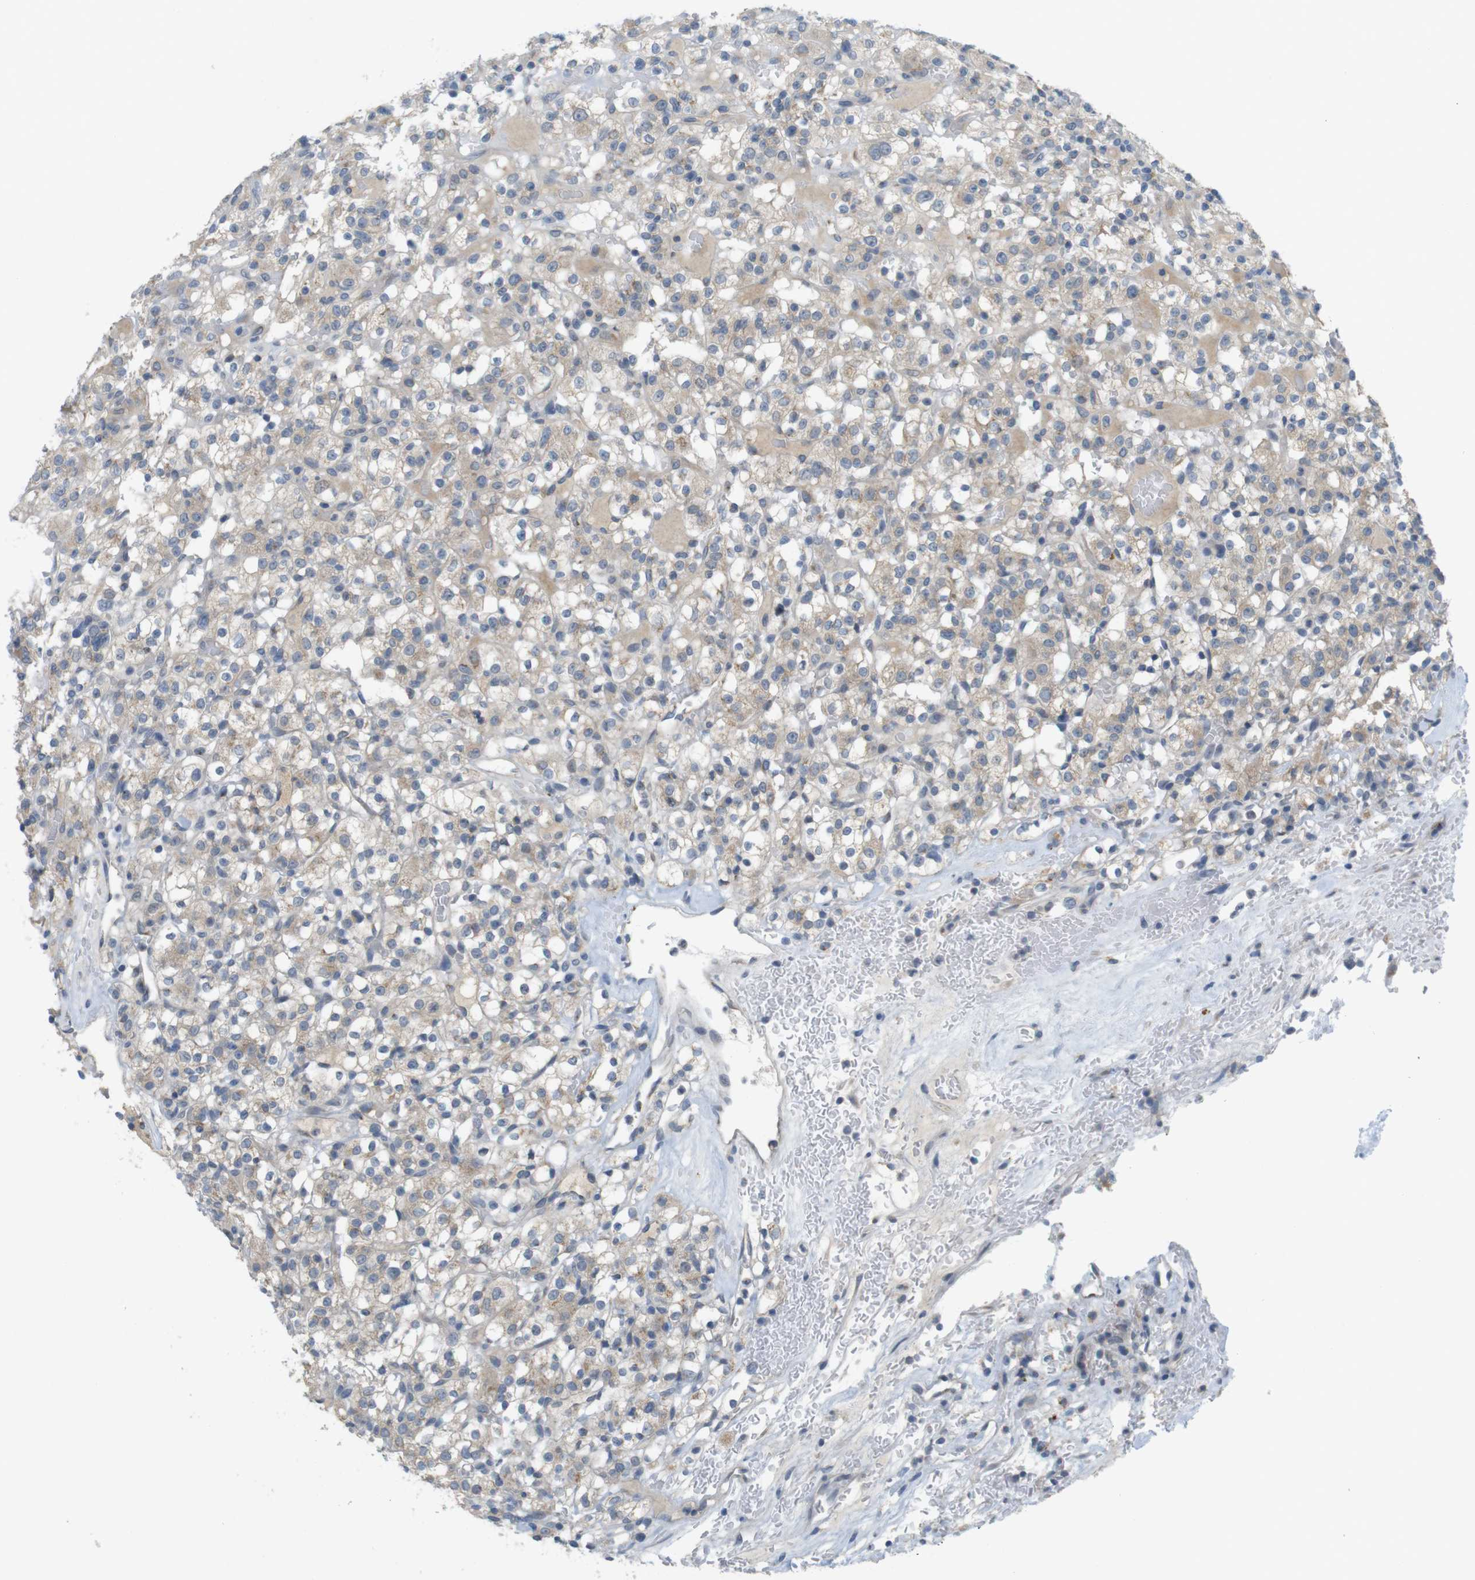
{"staining": {"intensity": "weak", "quantity": "25%-75%", "location": "cytoplasmic/membranous"}, "tissue": "renal cancer", "cell_type": "Tumor cells", "image_type": "cancer", "snomed": [{"axis": "morphology", "description": "Normal tissue, NOS"}, {"axis": "morphology", "description": "Adenocarcinoma, NOS"}, {"axis": "topography", "description": "Kidney"}], "caption": "Protein staining demonstrates weak cytoplasmic/membranous expression in approximately 25%-75% of tumor cells in renal adenocarcinoma.", "gene": "YIPF3", "patient": {"sex": "female", "age": 72}}